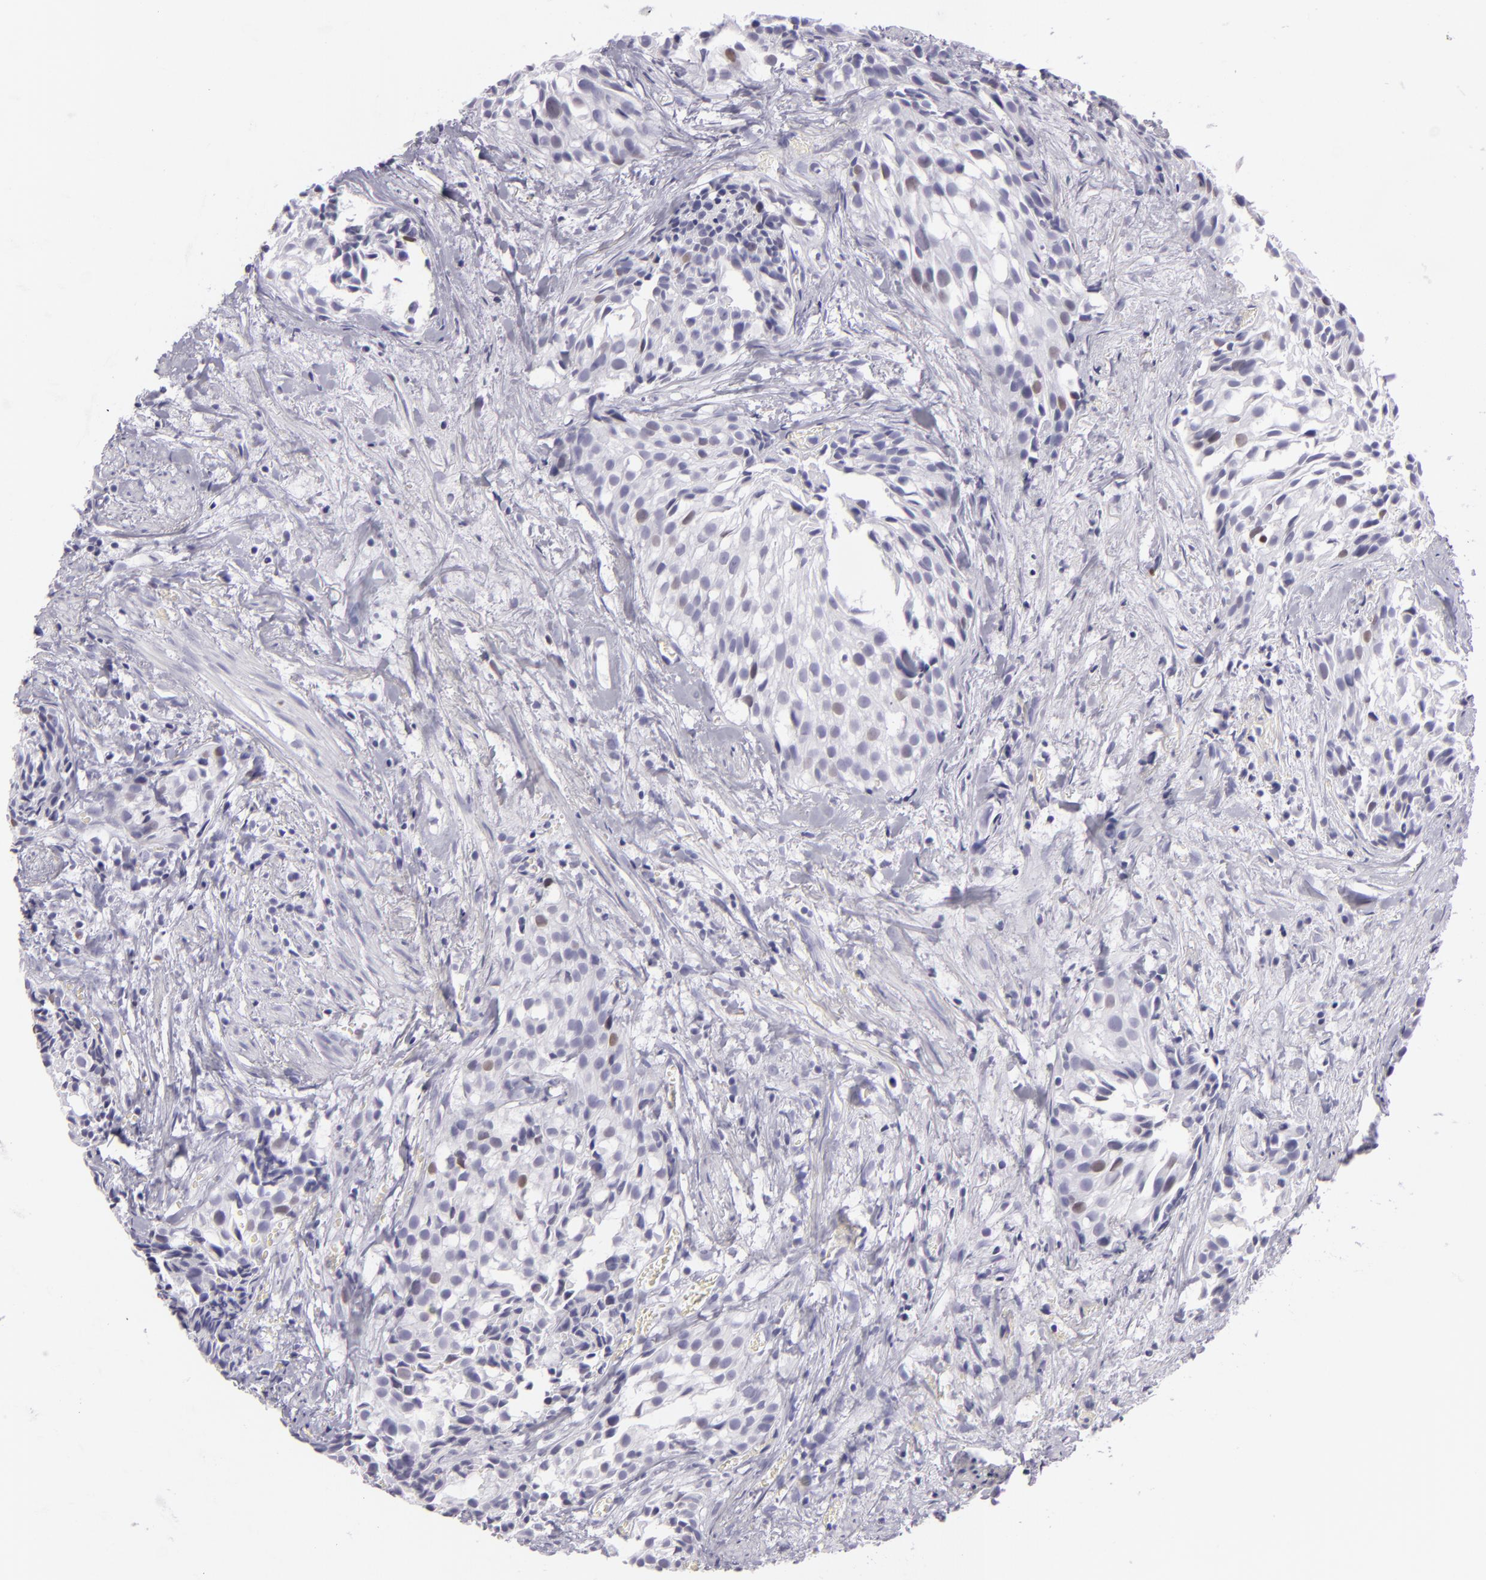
{"staining": {"intensity": "weak", "quantity": "<25%", "location": "nuclear"}, "tissue": "urothelial cancer", "cell_type": "Tumor cells", "image_type": "cancer", "snomed": [{"axis": "morphology", "description": "Urothelial carcinoma, High grade"}, {"axis": "topography", "description": "Urinary bladder"}], "caption": "Urothelial cancer was stained to show a protein in brown. There is no significant positivity in tumor cells.", "gene": "MCM3", "patient": {"sex": "female", "age": 78}}